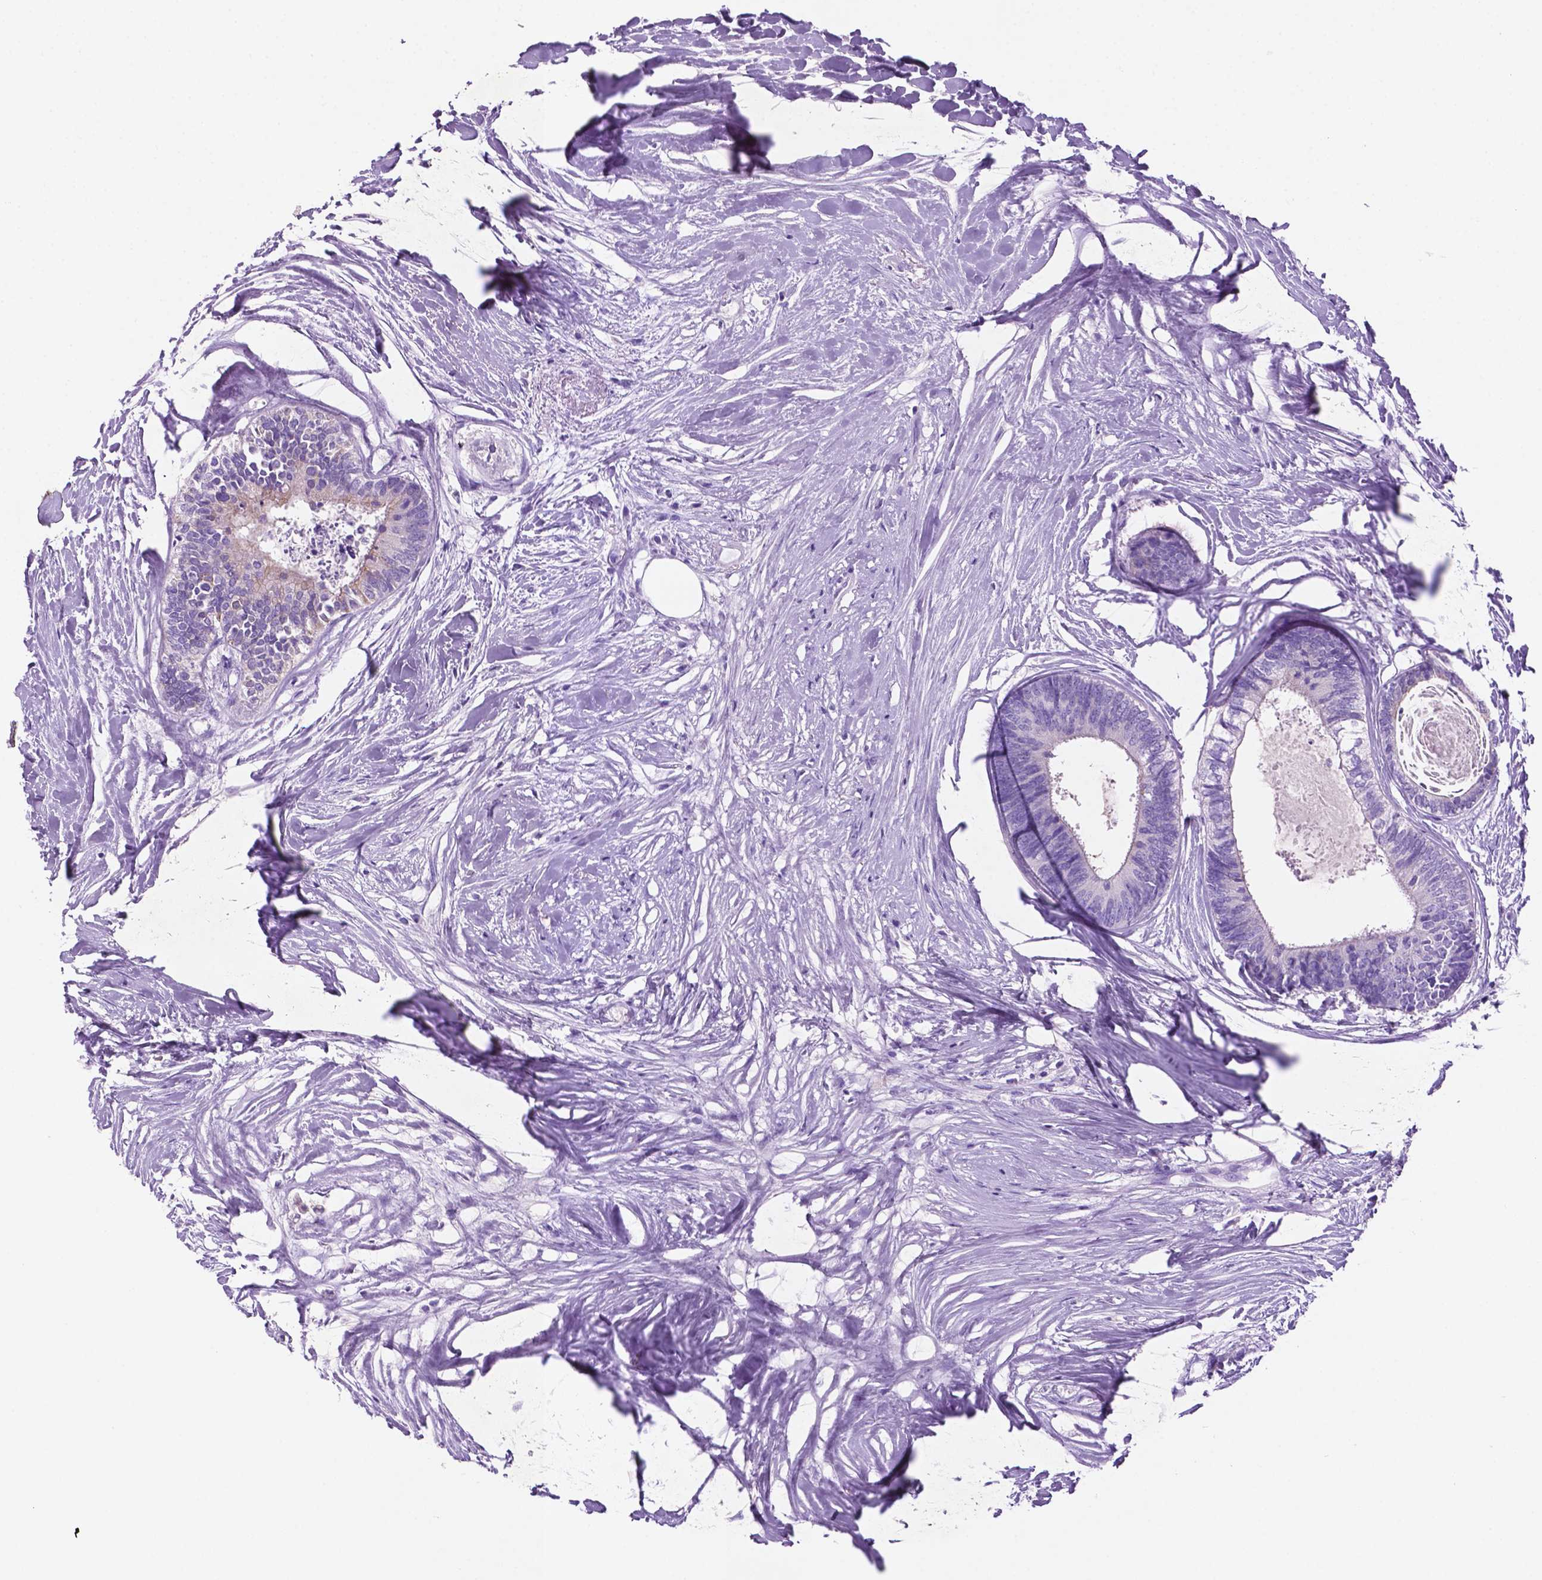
{"staining": {"intensity": "negative", "quantity": "none", "location": "none"}, "tissue": "colorectal cancer", "cell_type": "Tumor cells", "image_type": "cancer", "snomed": [{"axis": "morphology", "description": "Adenocarcinoma, NOS"}, {"axis": "topography", "description": "Colon"}, {"axis": "topography", "description": "Rectum"}], "caption": "Protein analysis of colorectal cancer (adenocarcinoma) exhibits no significant expression in tumor cells.", "gene": "POU4F1", "patient": {"sex": "male", "age": 57}}